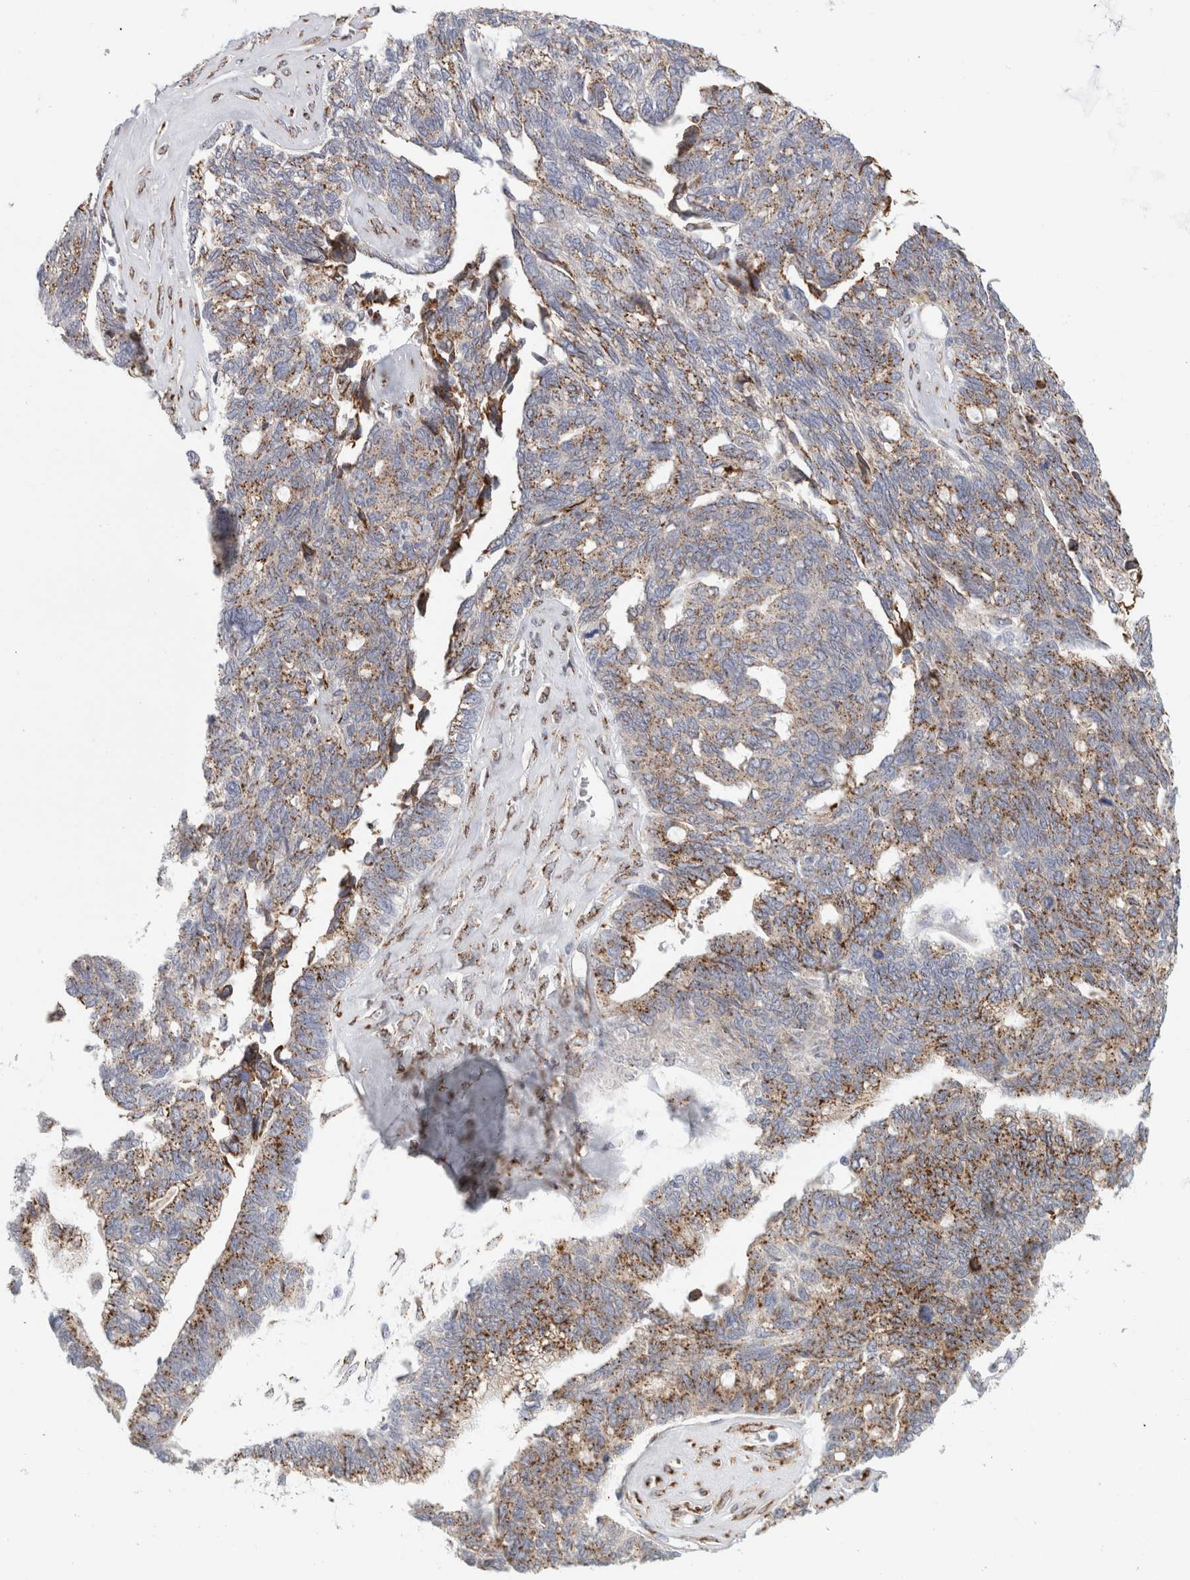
{"staining": {"intensity": "moderate", "quantity": ">75%", "location": "cytoplasmic/membranous"}, "tissue": "ovarian cancer", "cell_type": "Tumor cells", "image_type": "cancer", "snomed": [{"axis": "morphology", "description": "Cystadenocarcinoma, serous, NOS"}, {"axis": "topography", "description": "Ovary"}], "caption": "The micrograph exhibits a brown stain indicating the presence of a protein in the cytoplasmic/membranous of tumor cells in serous cystadenocarcinoma (ovarian). Immunohistochemistry stains the protein in brown and the nuclei are stained blue.", "gene": "MCFD2", "patient": {"sex": "female", "age": 79}}